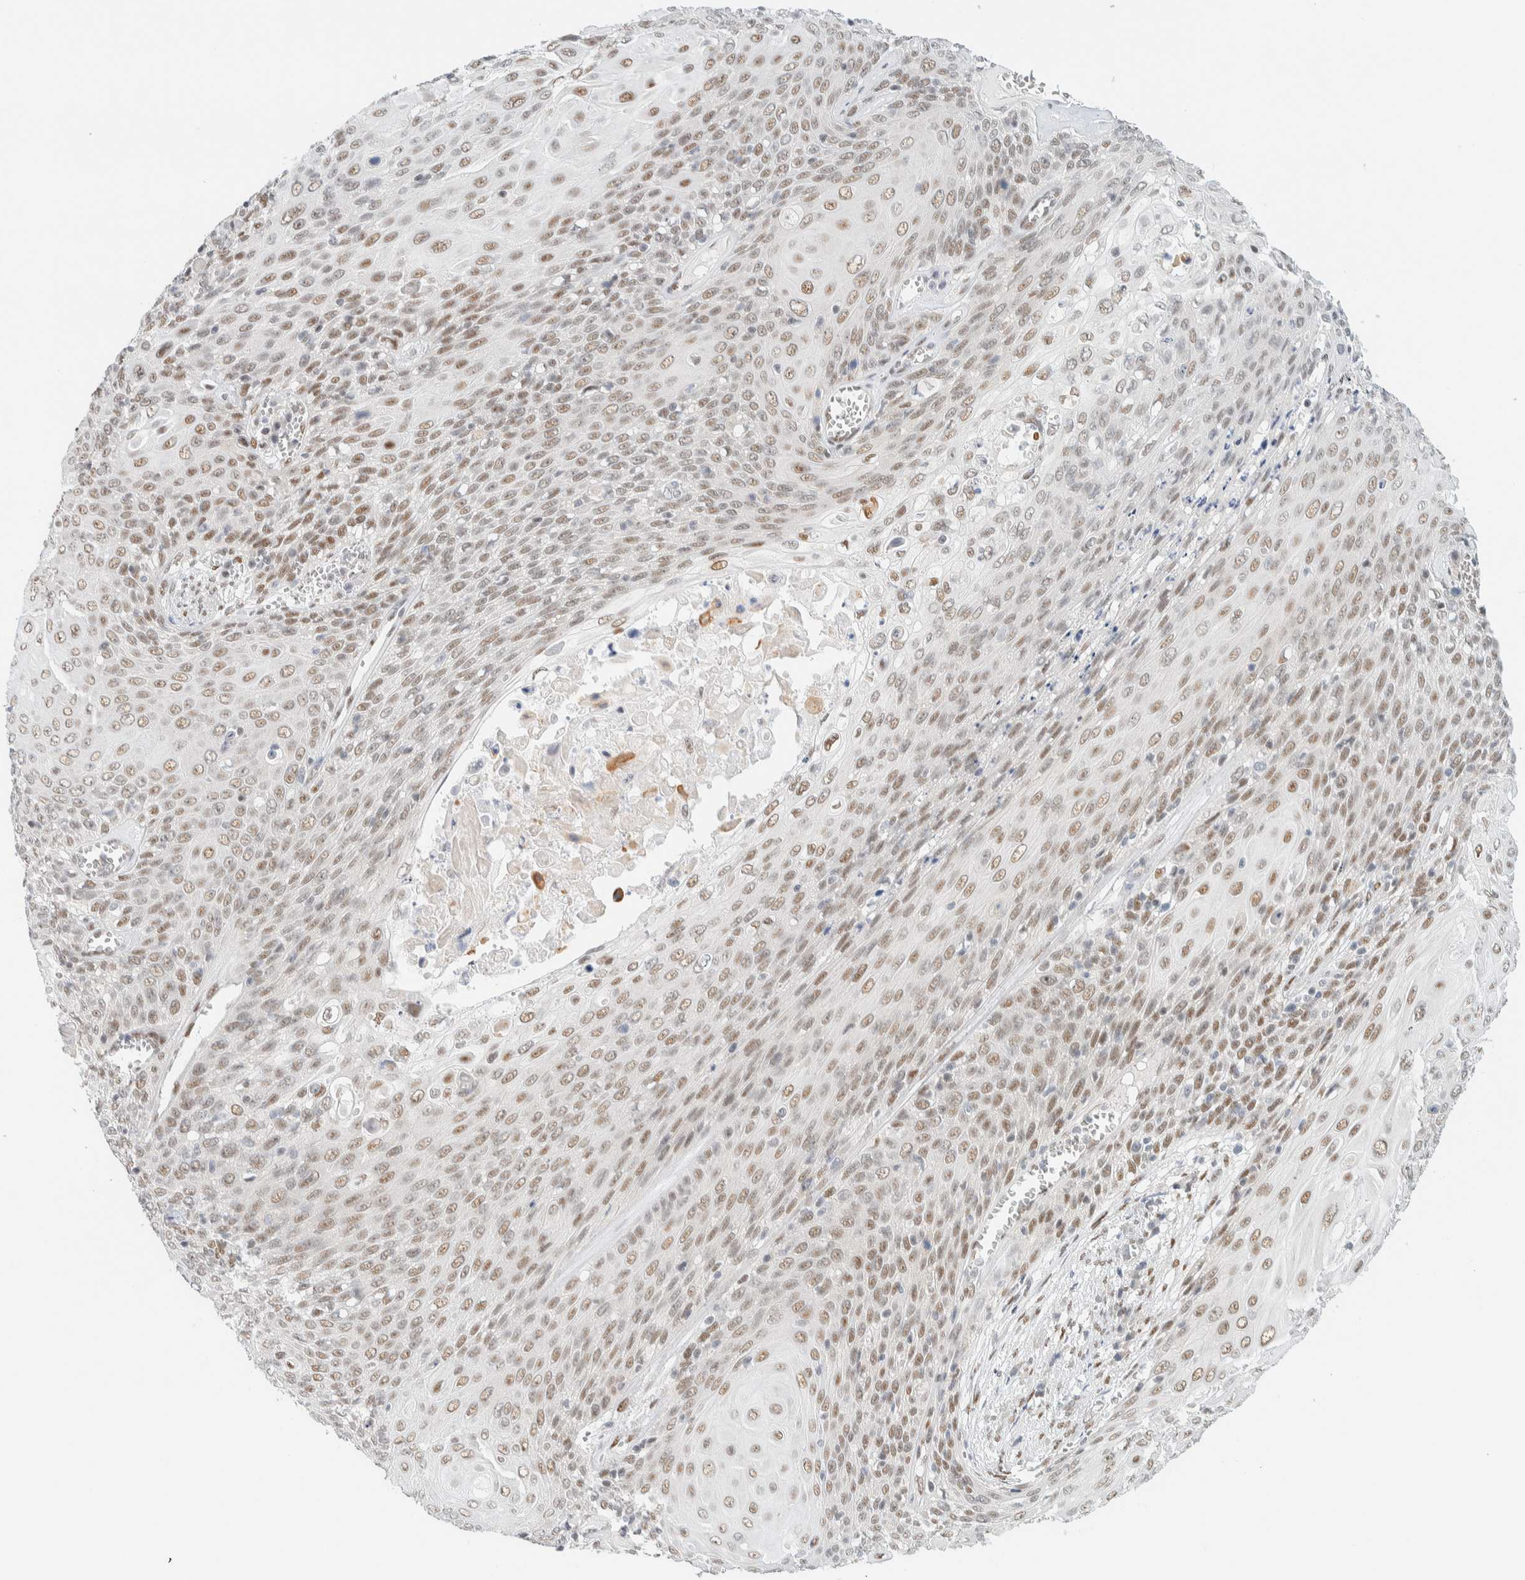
{"staining": {"intensity": "moderate", "quantity": "25%-75%", "location": "nuclear"}, "tissue": "cervical cancer", "cell_type": "Tumor cells", "image_type": "cancer", "snomed": [{"axis": "morphology", "description": "Squamous cell carcinoma, NOS"}, {"axis": "topography", "description": "Cervix"}], "caption": "There is medium levels of moderate nuclear expression in tumor cells of cervical cancer, as demonstrated by immunohistochemical staining (brown color).", "gene": "ZNF683", "patient": {"sex": "female", "age": 39}}